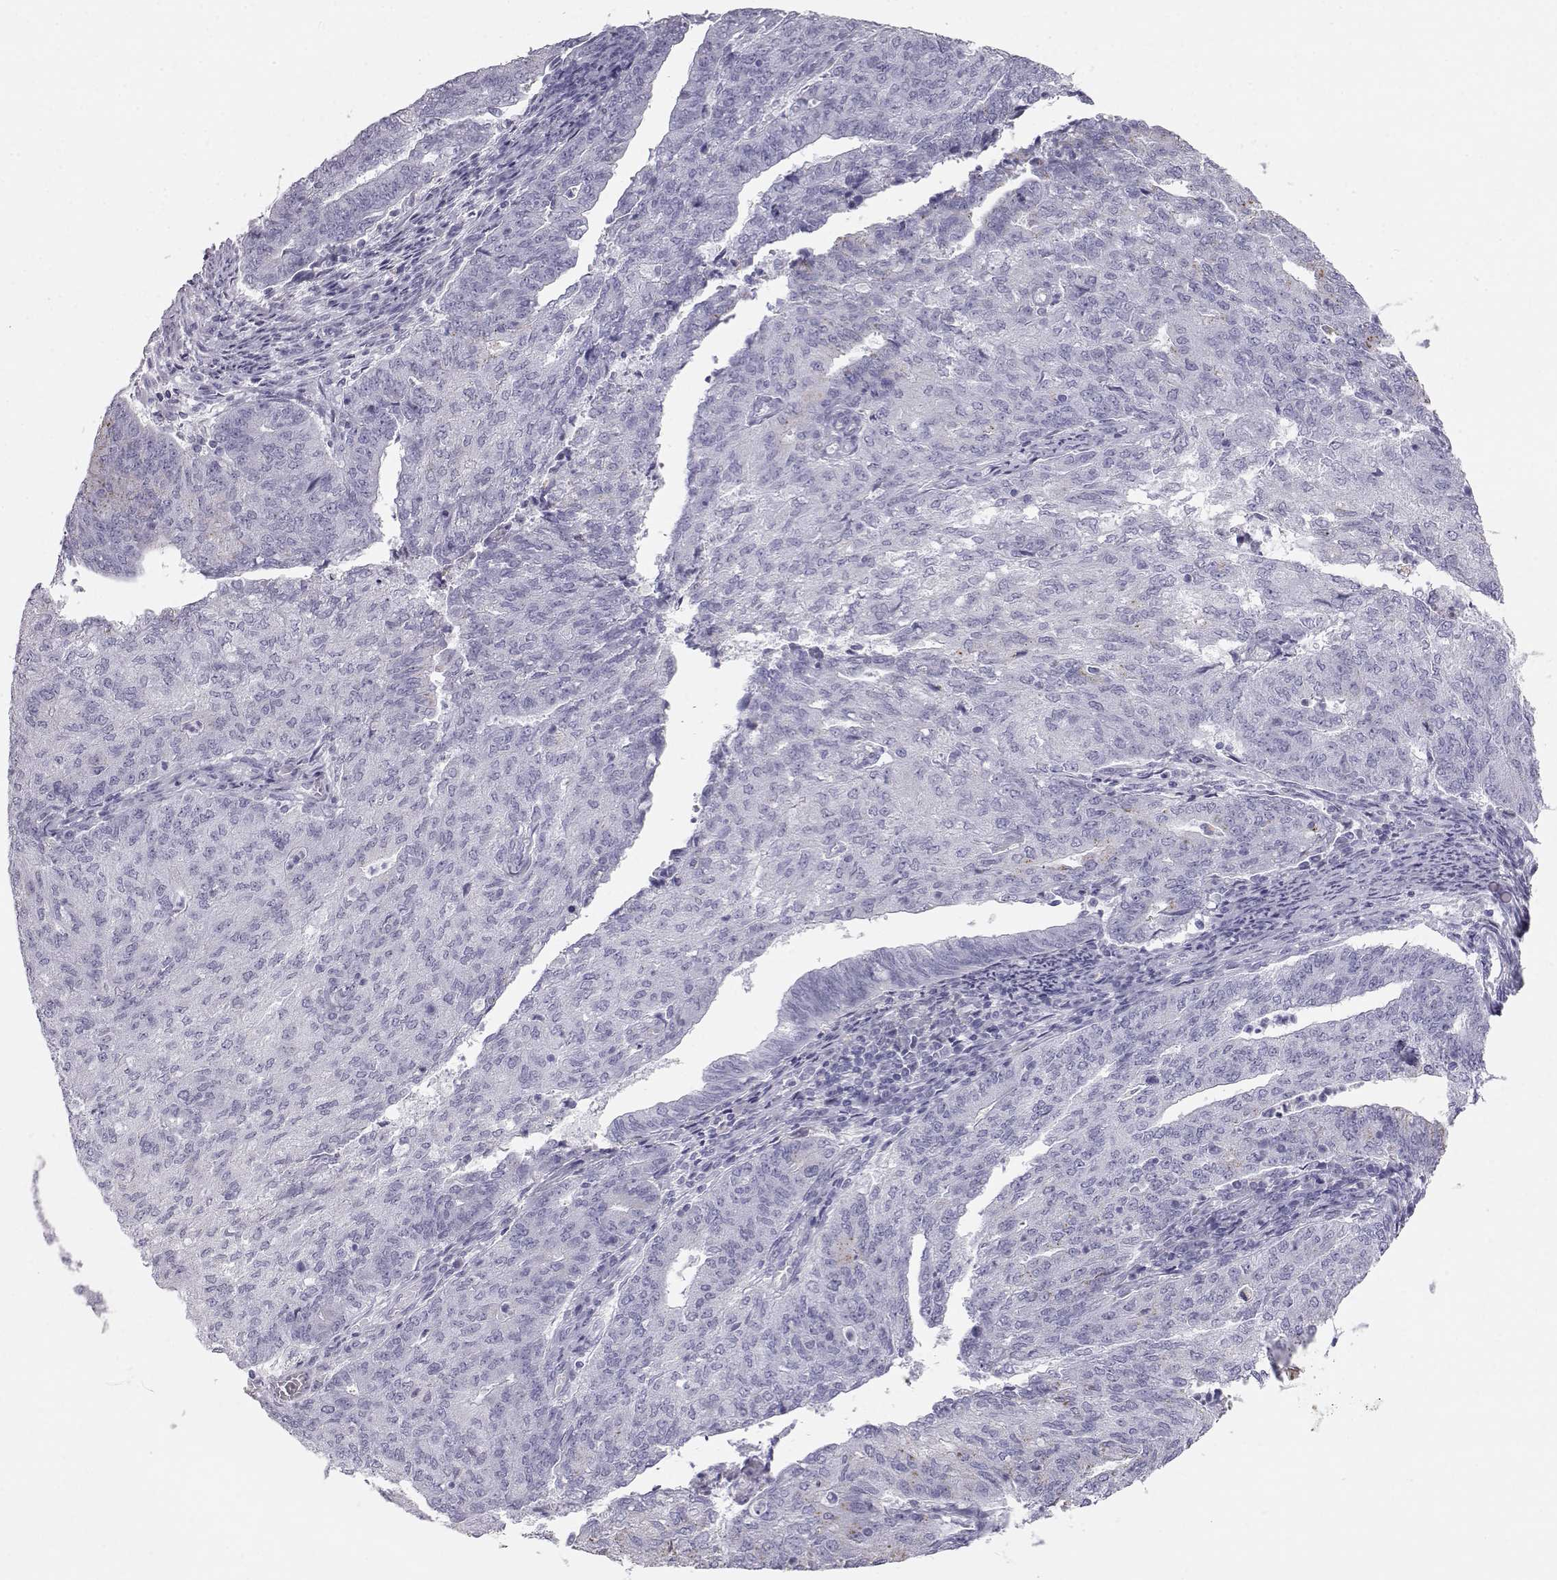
{"staining": {"intensity": "negative", "quantity": "none", "location": "none"}, "tissue": "endometrial cancer", "cell_type": "Tumor cells", "image_type": "cancer", "snomed": [{"axis": "morphology", "description": "Adenocarcinoma, NOS"}, {"axis": "topography", "description": "Endometrium"}], "caption": "This is an immunohistochemistry photomicrograph of human endometrial cancer (adenocarcinoma). There is no staining in tumor cells.", "gene": "ITLN2", "patient": {"sex": "female", "age": 82}}